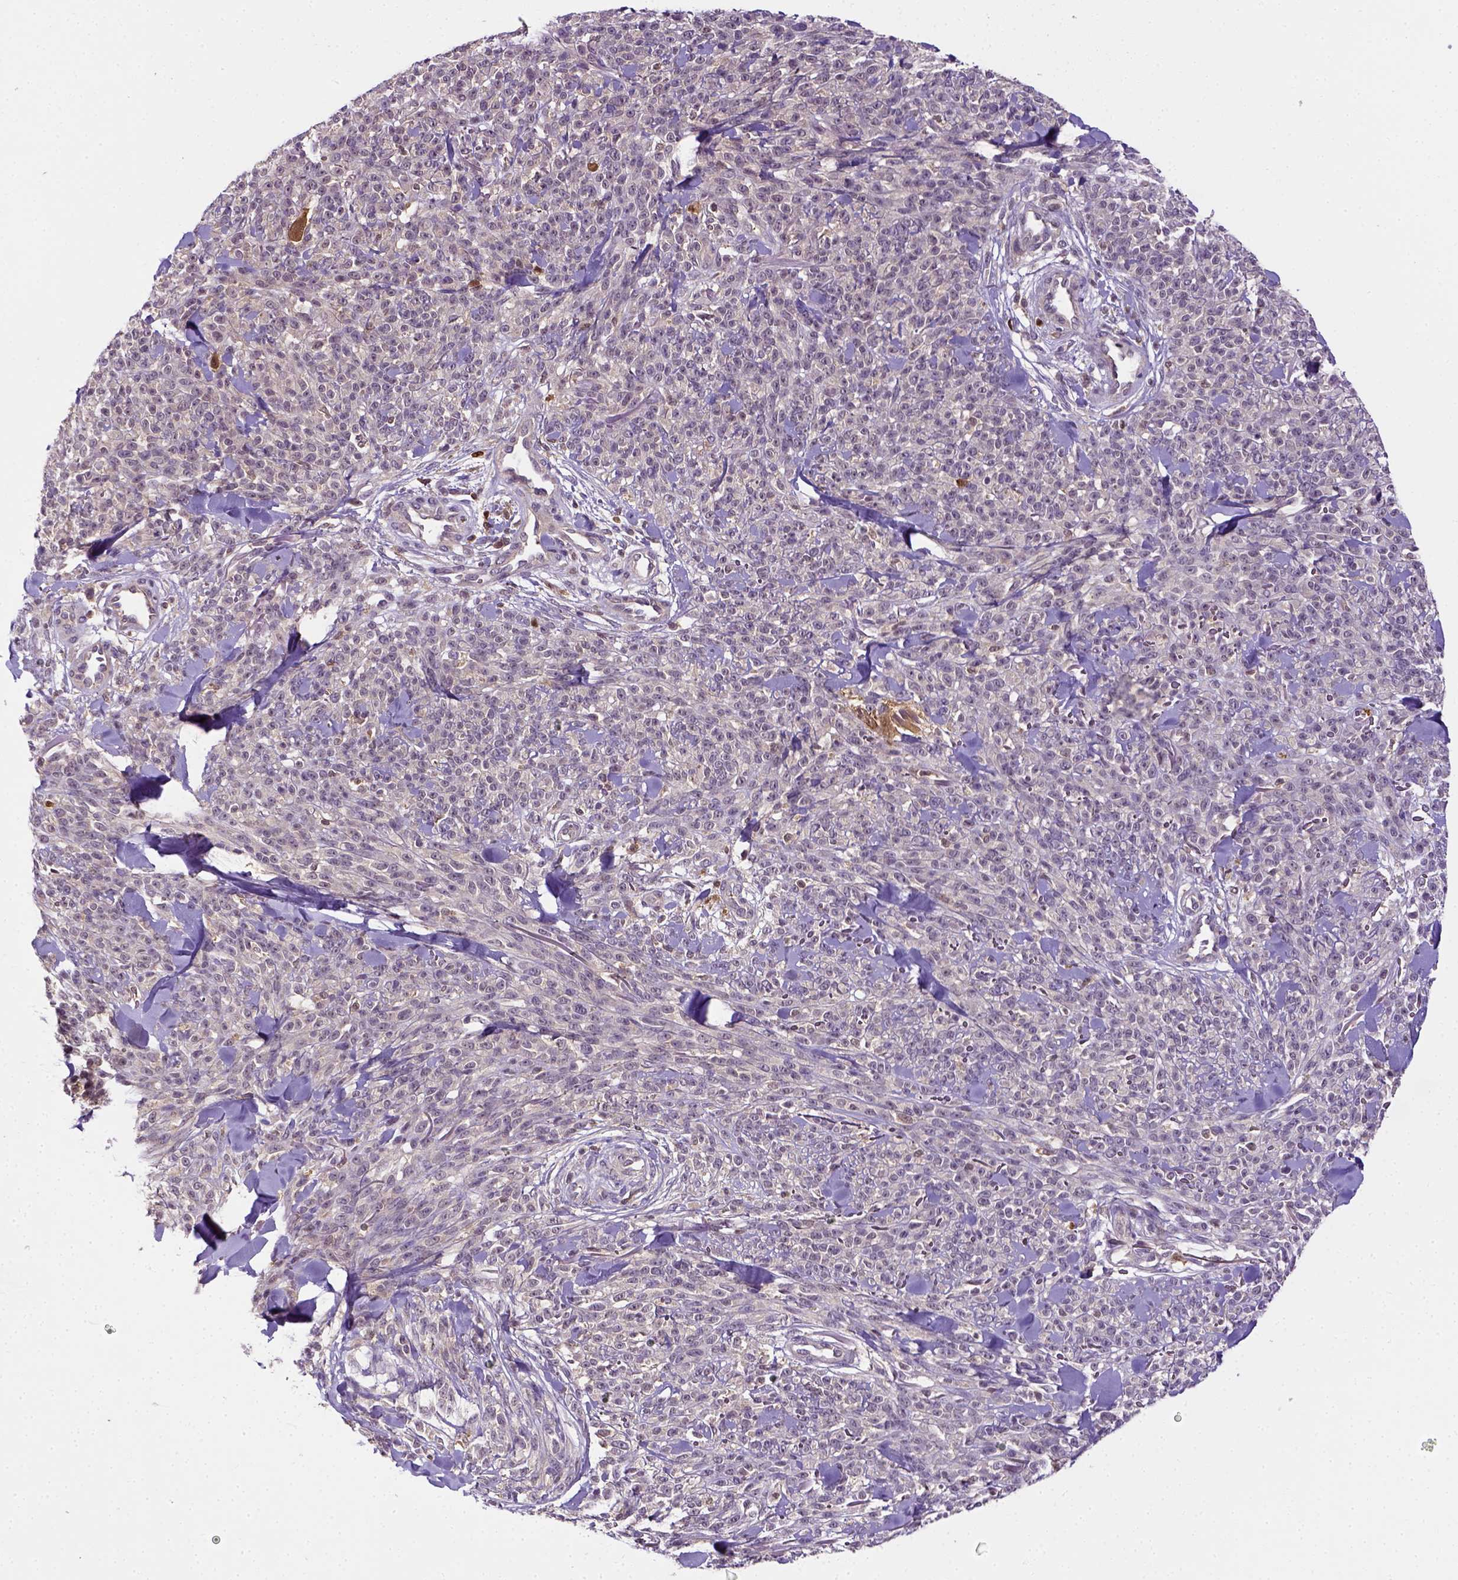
{"staining": {"intensity": "negative", "quantity": "none", "location": "none"}, "tissue": "melanoma", "cell_type": "Tumor cells", "image_type": "cancer", "snomed": [{"axis": "morphology", "description": "Malignant melanoma, NOS"}, {"axis": "topography", "description": "Skin"}, {"axis": "topography", "description": "Skin of trunk"}], "caption": "Immunohistochemical staining of human melanoma exhibits no significant expression in tumor cells.", "gene": "MATK", "patient": {"sex": "male", "age": 74}}